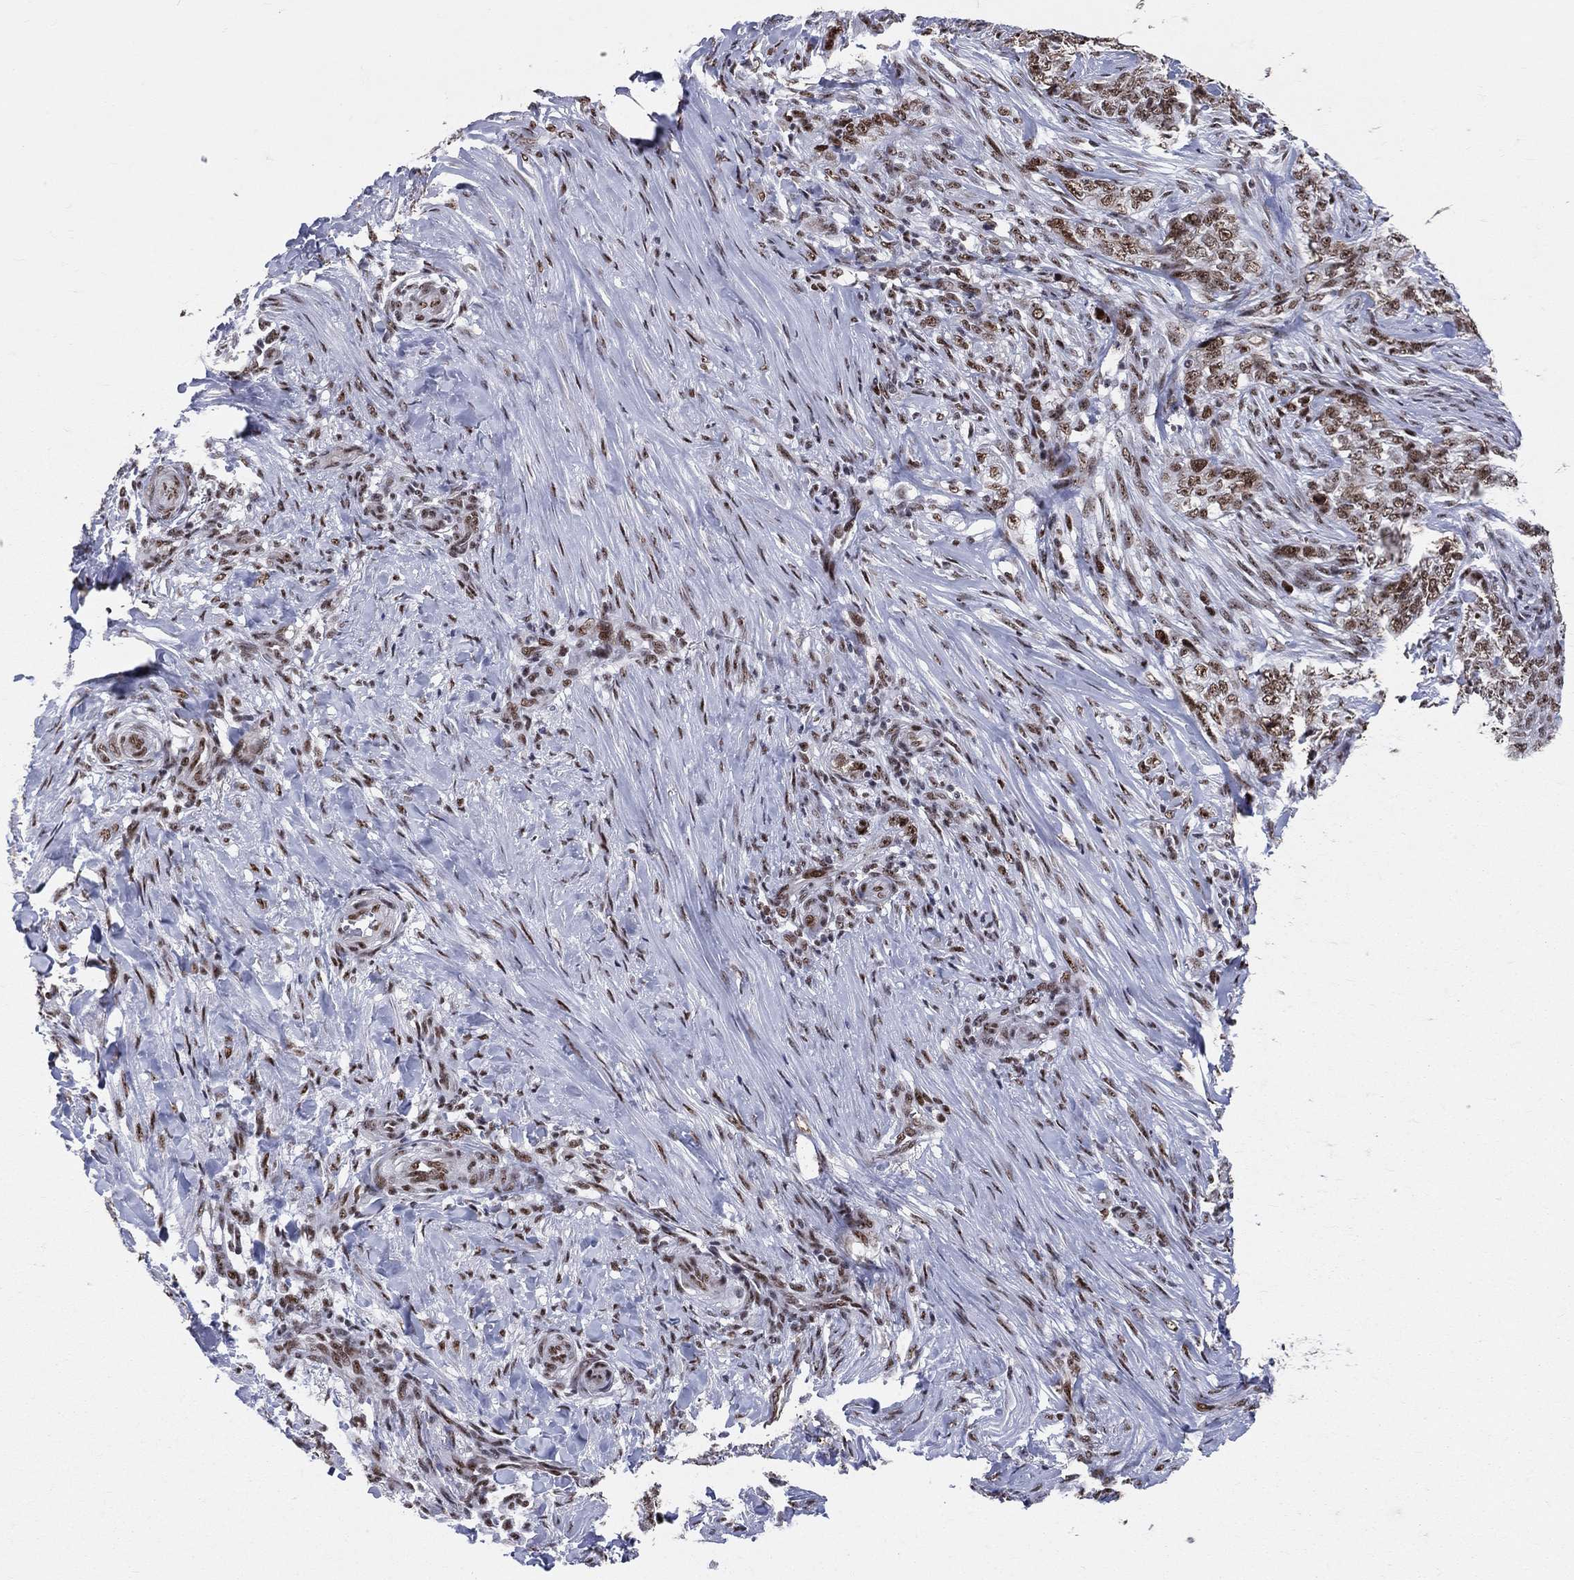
{"staining": {"intensity": "moderate", "quantity": ">75%", "location": "nuclear"}, "tissue": "skin cancer", "cell_type": "Tumor cells", "image_type": "cancer", "snomed": [{"axis": "morphology", "description": "Basal cell carcinoma"}, {"axis": "topography", "description": "Skin"}], "caption": "Skin cancer was stained to show a protein in brown. There is medium levels of moderate nuclear staining in approximately >75% of tumor cells.", "gene": "CDK7", "patient": {"sex": "female", "age": 69}}